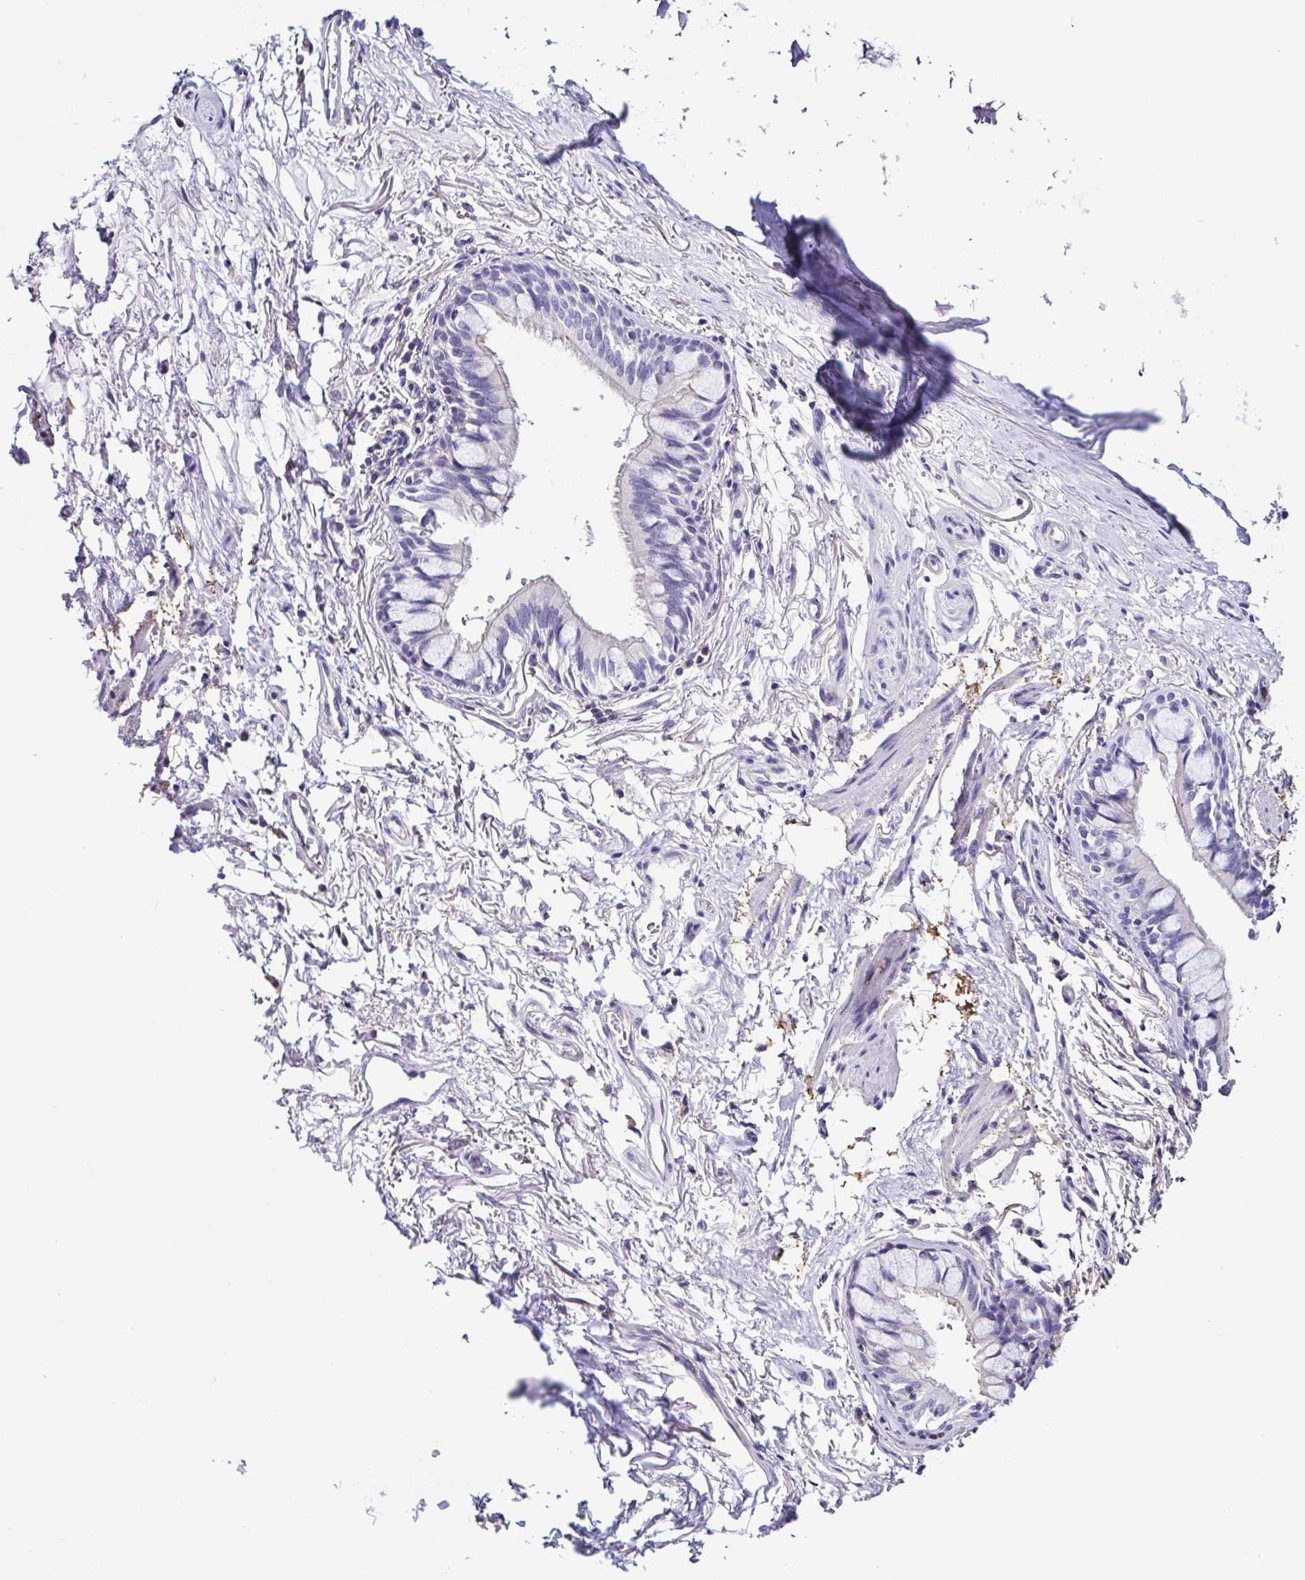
{"staining": {"intensity": "negative", "quantity": "none", "location": "none"}, "tissue": "bronchus", "cell_type": "Respiratory epithelial cells", "image_type": "normal", "snomed": [{"axis": "morphology", "description": "Normal tissue, NOS"}, {"axis": "topography", "description": "Bronchus"}], "caption": "High power microscopy histopathology image of an immunohistochemistry (IHC) photomicrograph of normal bronchus, revealing no significant positivity in respiratory epithelial cells. Brightfield microscopy of immunohistochemistry stained with DAB (brown) and hematoxylin (blue), captured at high magnification.", "gene": "TNNT2", "patient": {"sex": "male", "age": 70}}